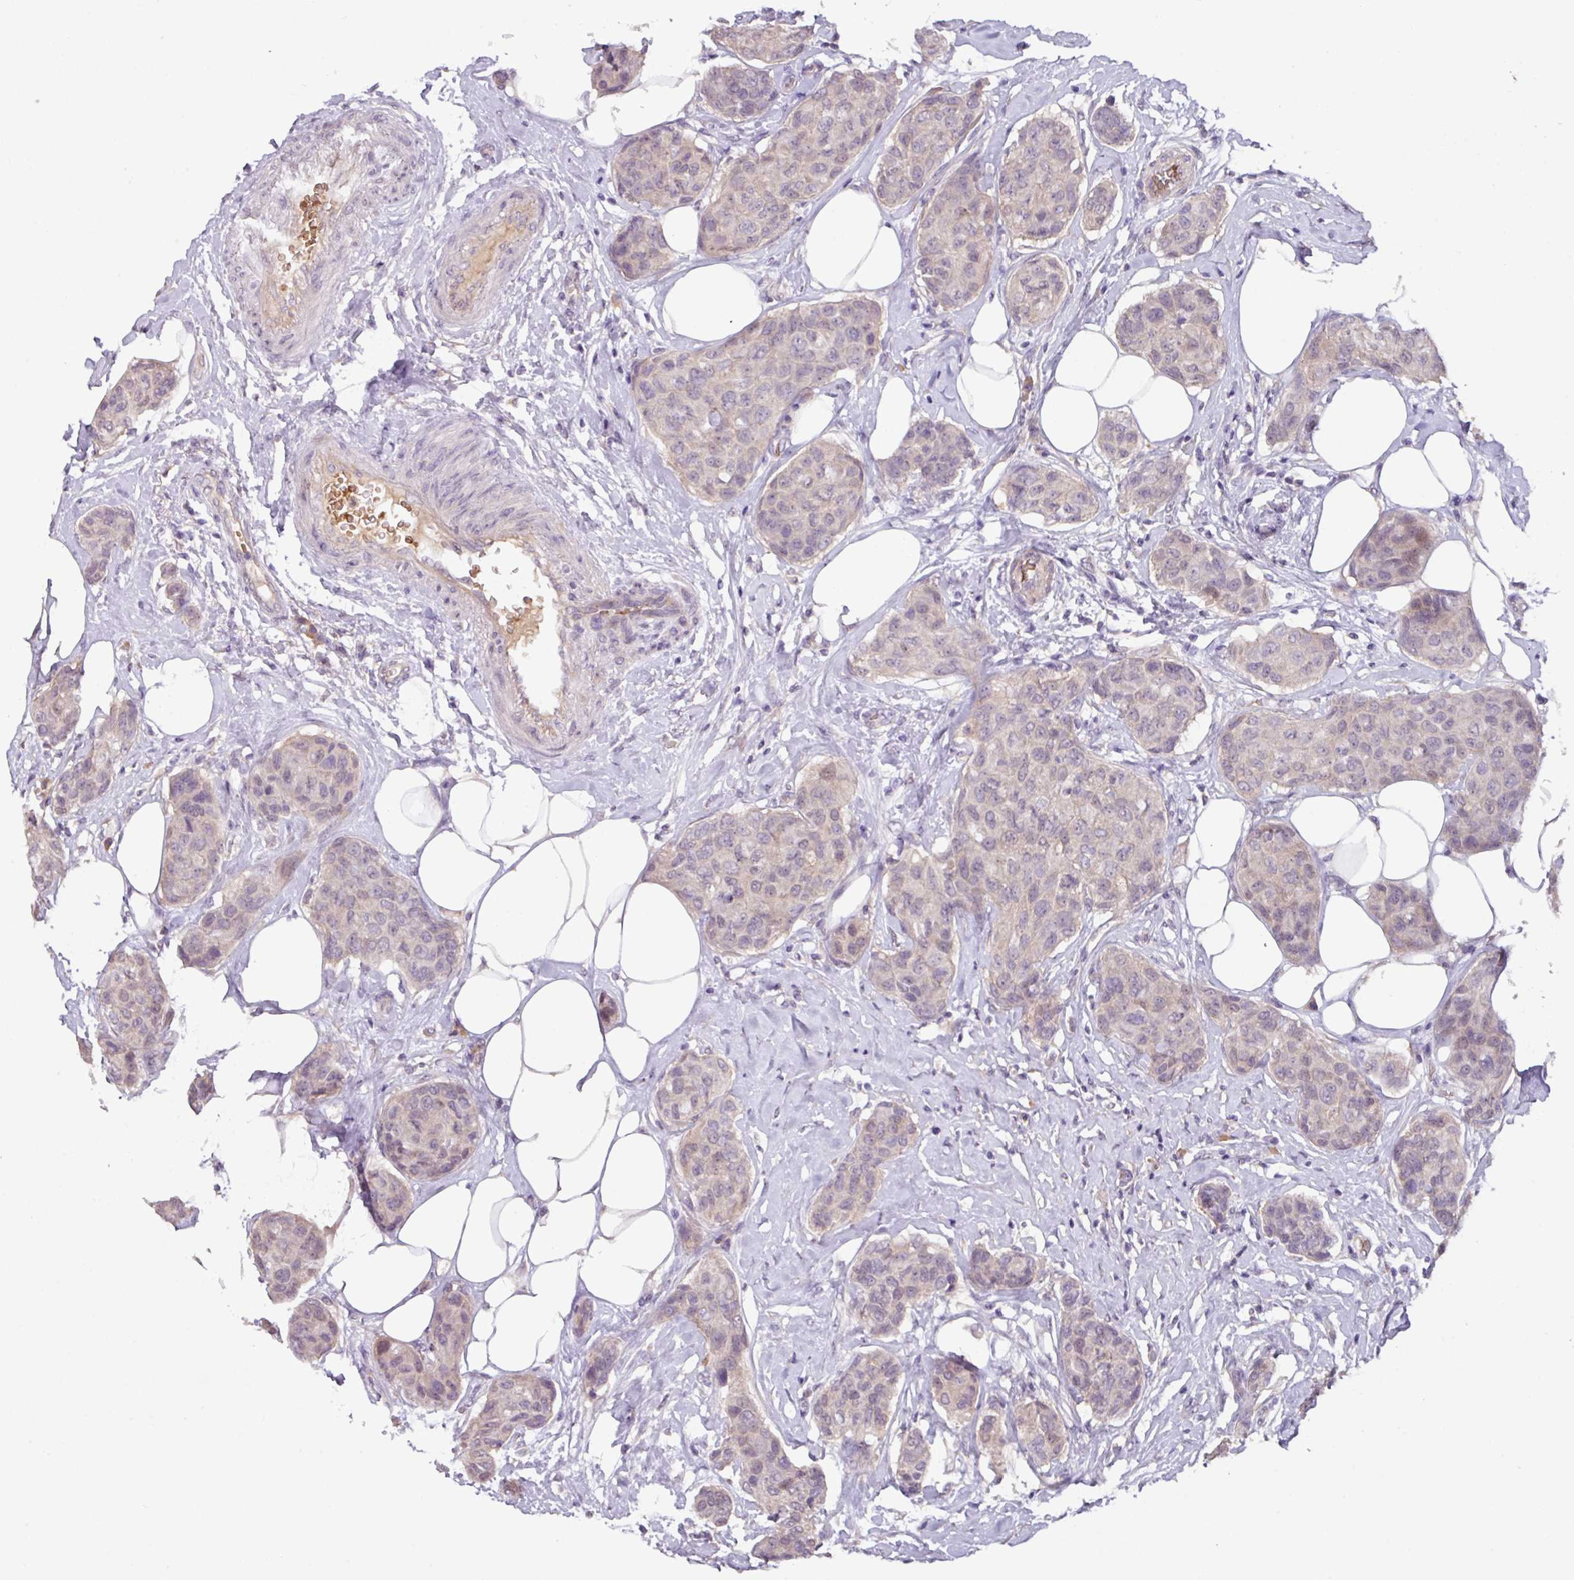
{"staining": {"intensity": "weak", "quantity": "<25%", "location": "cytoplasmic/membranous,nuclear"}, "tissue": "breast cancer", "cell_type": "Tumor cells", "image_type": "cancer", "snomed": [{"axis": "morphology", "description": "Duct carcinoma"}, {"axis": "topography", "description": "Breast"}, {"axis": "topography", "description": "Lymph node"}], "caption": "An image of breast intraductal carcinoma stained for a protein exhibits no brown staining in tumor cells.", "gene": "SLC5A10", "patient": {"sex": "female", "age": 80}}